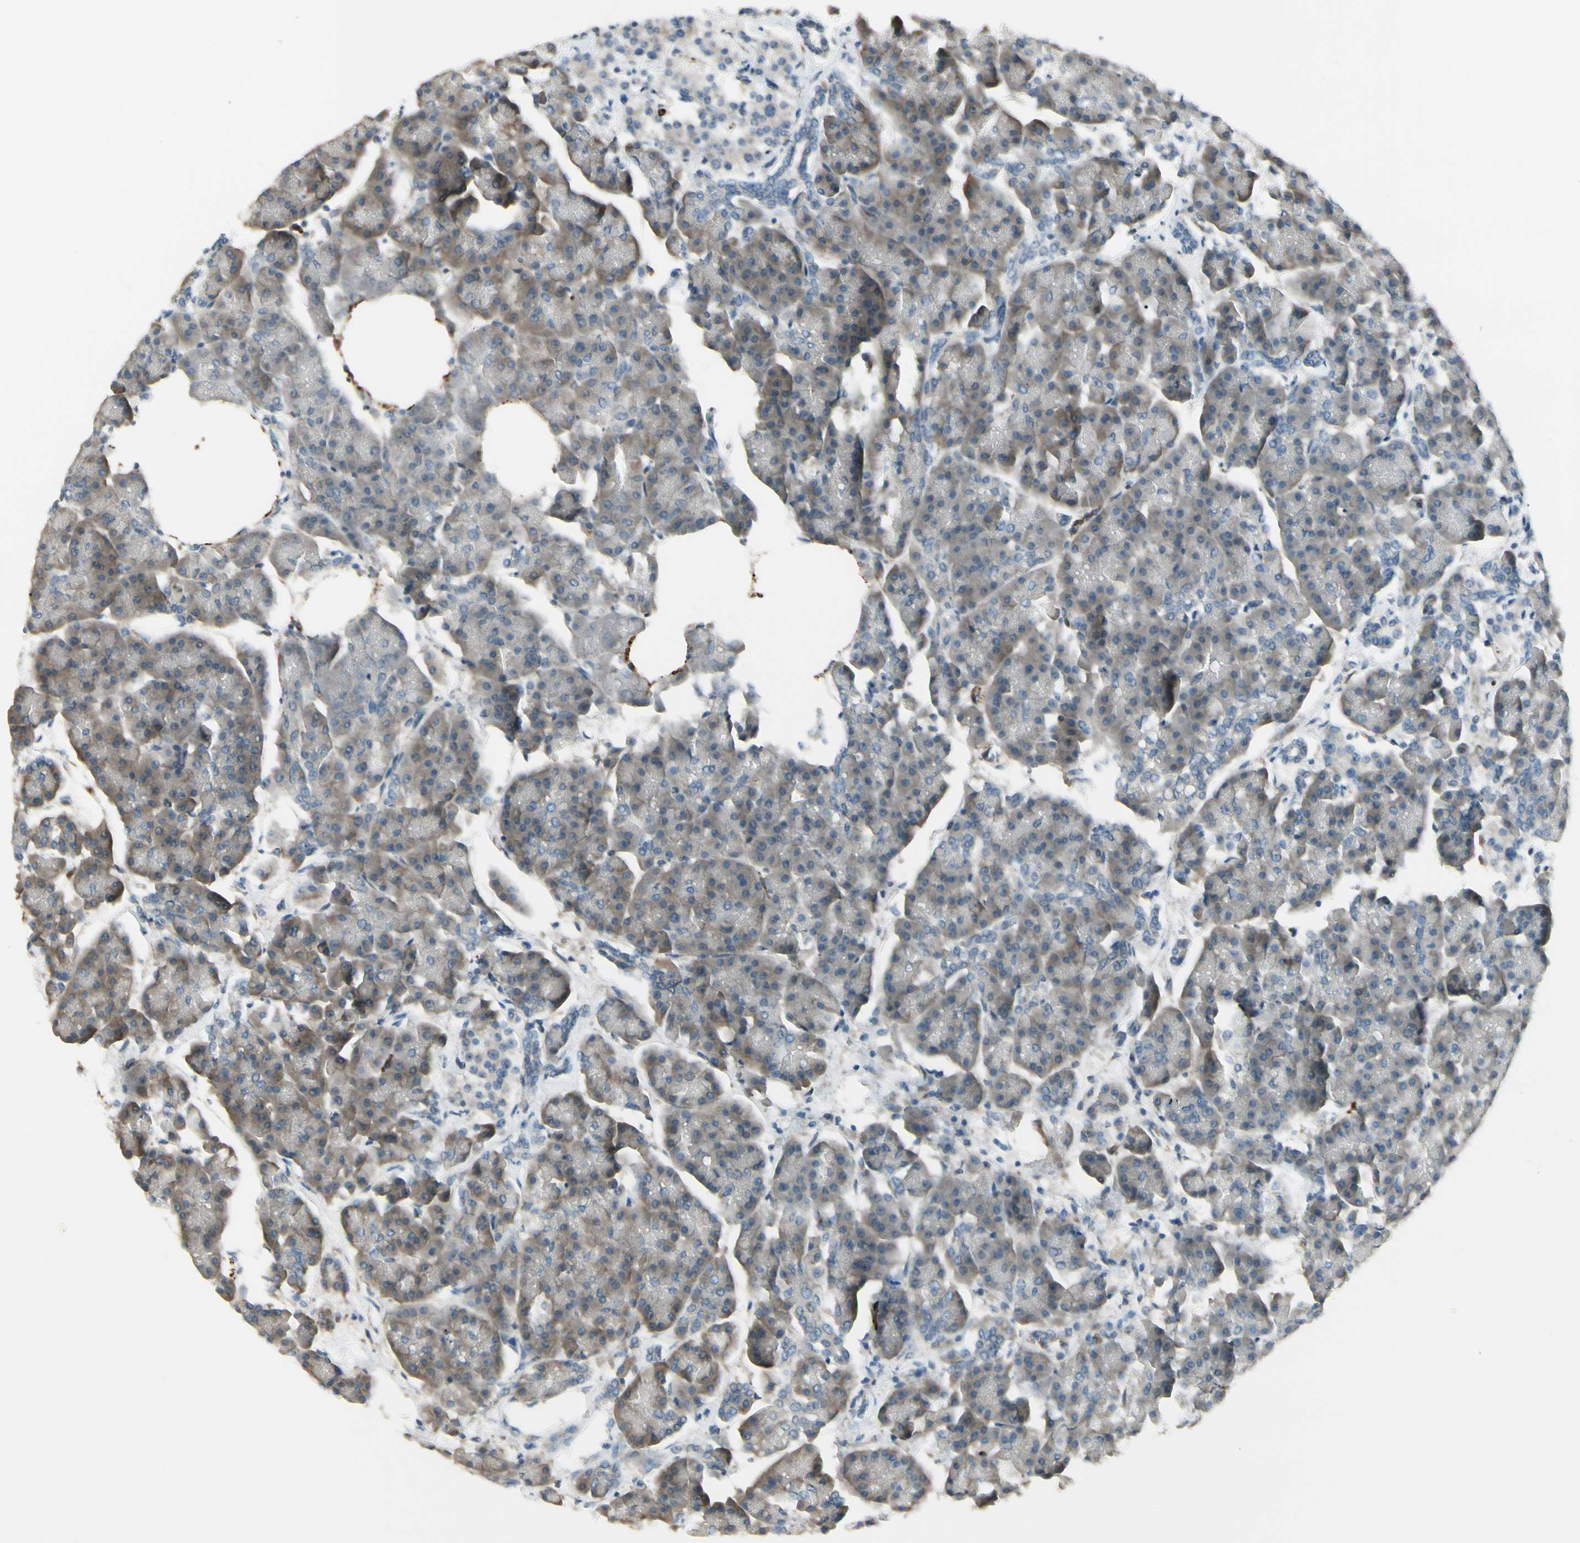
{"staining": {"intensity": "weak", "quantity": ">75%", "location": "cytoplasmic/membranous"}, "tissue": "pancreas", "cell_type": "Exocrine glandular cells", "image_type": "normal", "snomed": [{"axis": "morphology", "description": "Normal tissue, NOS"}, {"axis": "topography", "description": "Pancreas"}], "caption": "This image reveals immunohistochemistry staining of normal pancreas, with low weak cytoplasmic/membranous expression in approximately >75% of exocrine glandular cells.", "gene": "MCAM", "patient": {"sex": "female", "age": 70}}